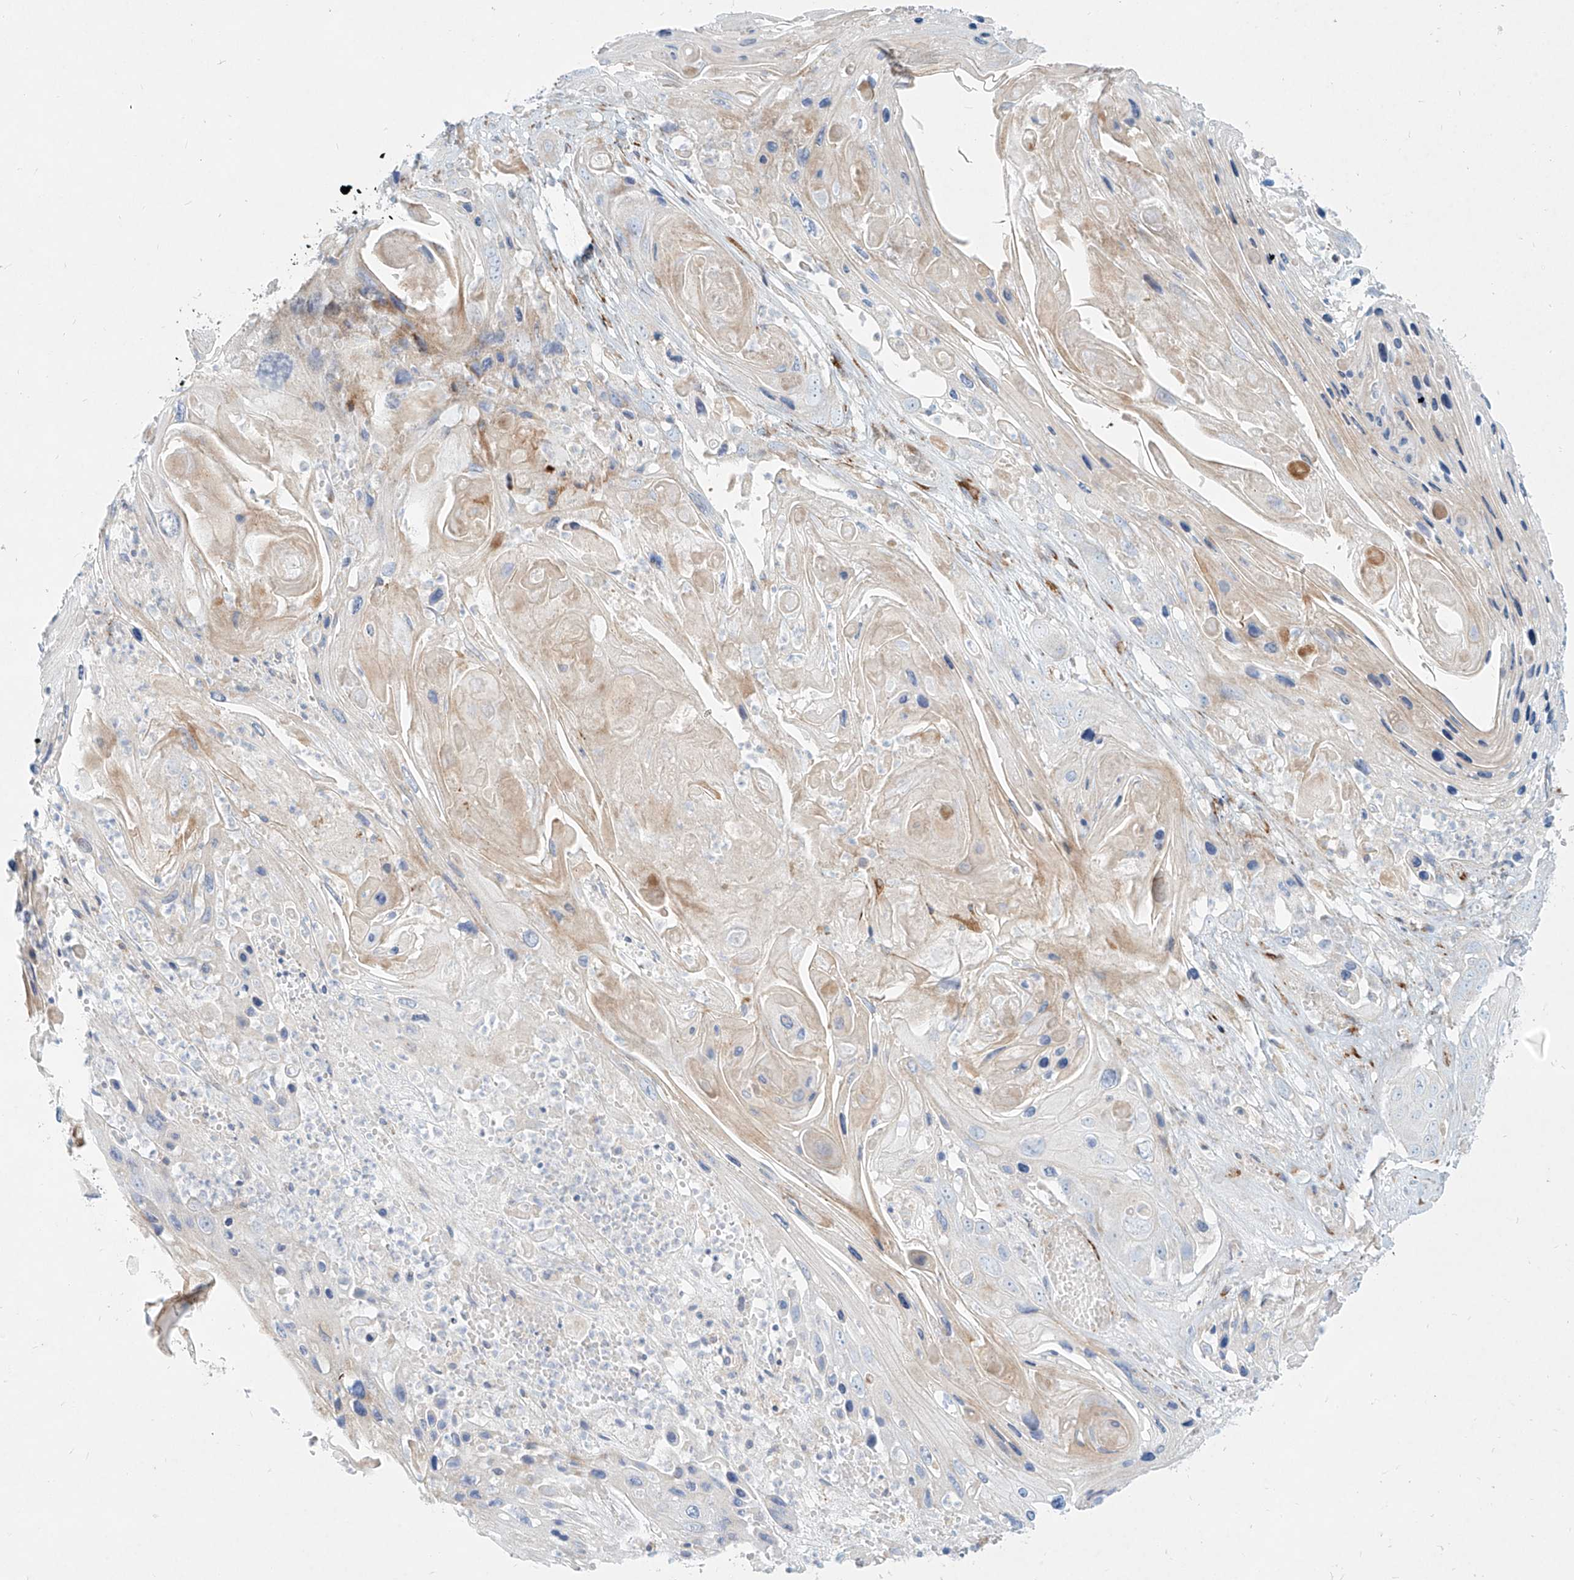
{"staining": {"intensity": "negative", "quantity": "none", "location": "none"}, "tissue": "skin cancer", "cell_type": "Tumor cells", "image_type": "cancer", "snomed": [{"axis": "morphology", "description": "Squamous cell carcinoma, NOS"}, {"axis": "topography", "description": "Skin"}], "caption": "High power microscopy histopathology image of an immunohistochemistry histopathology image of skin cancer (squamous cell carcinoma), revealing no significant staining in tumor cells.", "gene": "MTX2", "patient": {"sex": "male", "age": 55}}